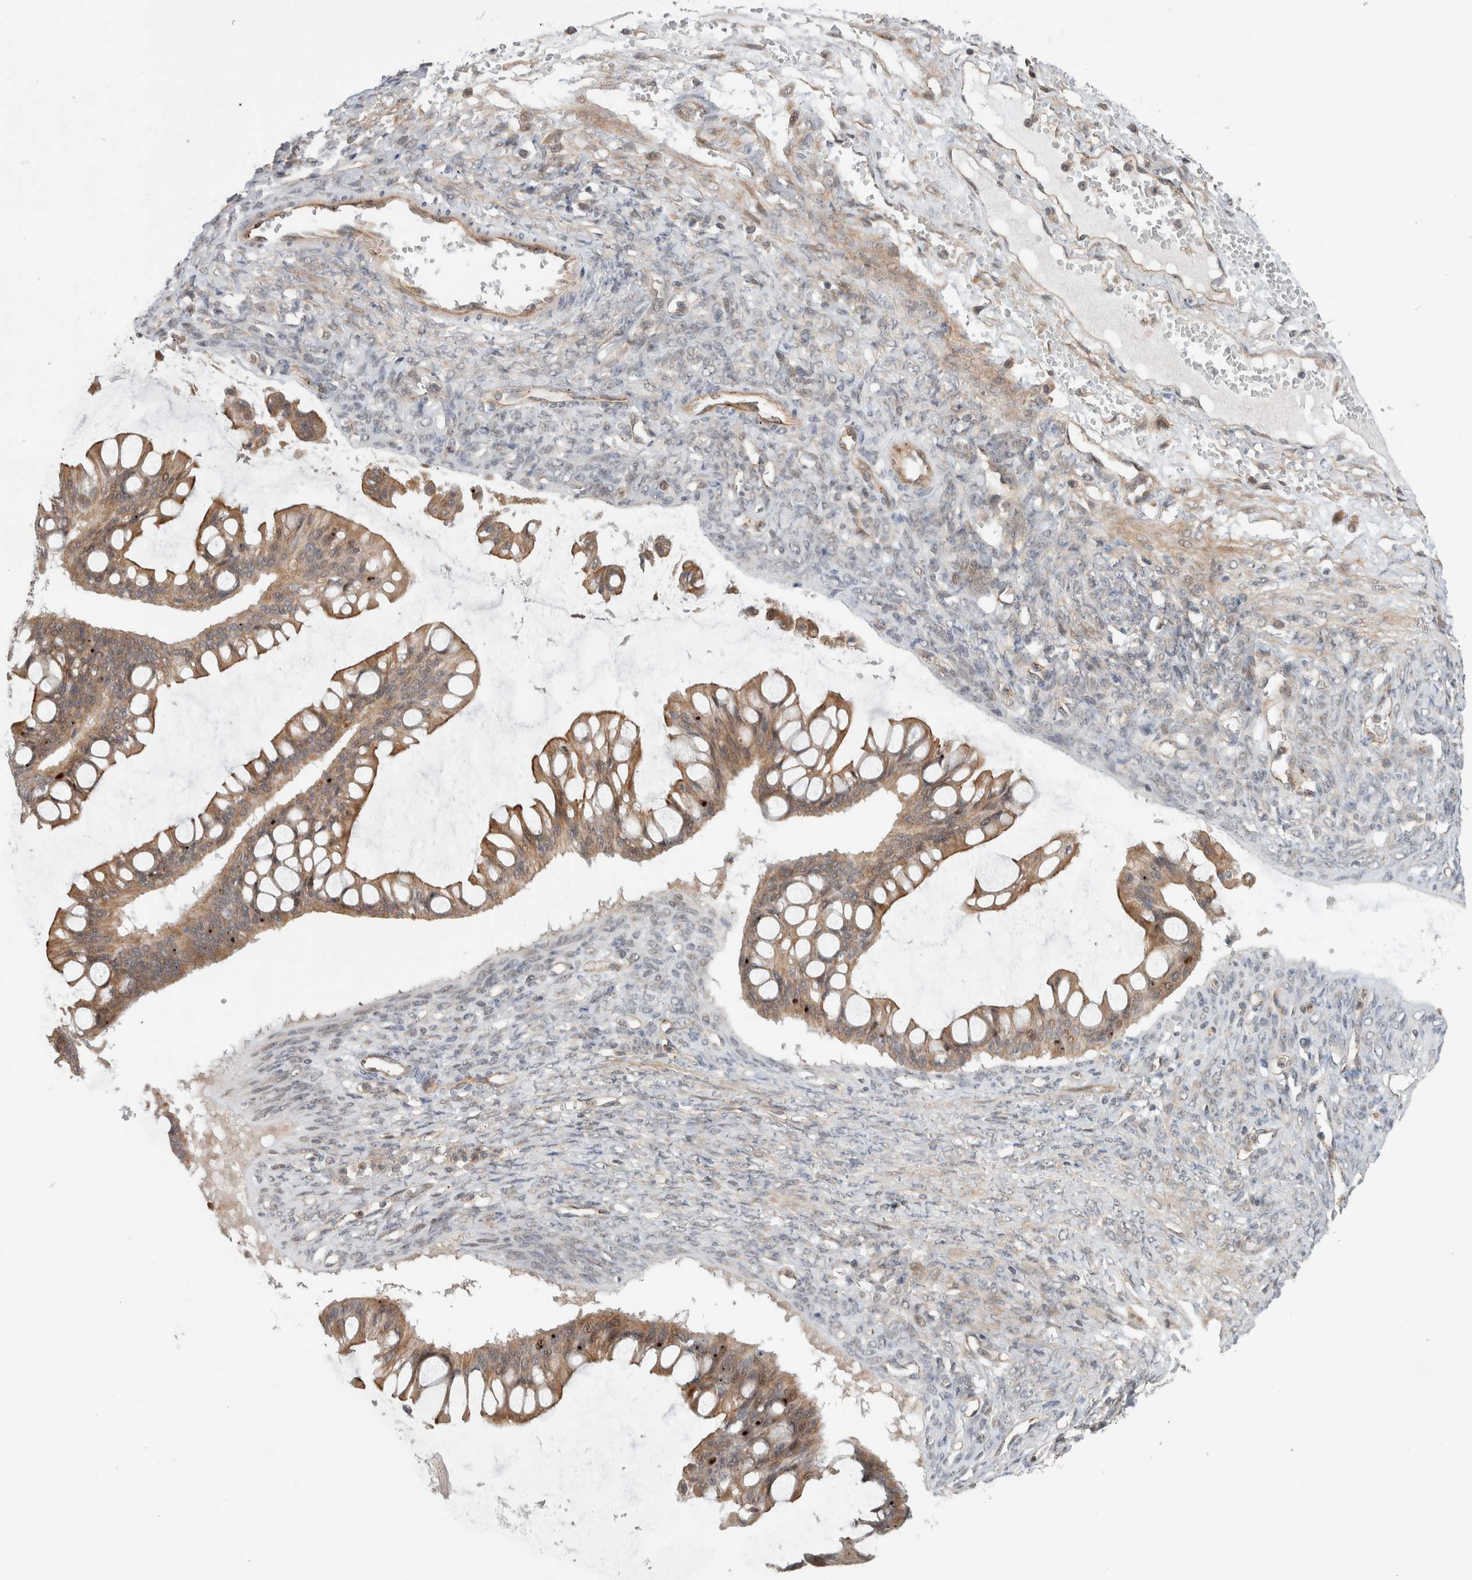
{"staining": {"intensity": "moderate", "quantity": ">75%", "location": "cytoplasmic/membranous"}, "tissue": "ovarian cancer", "cell_type": "Tumor cells", "image_type": "cancer", "snomed": [{"axis": "morphology", "description": "Cystadenocarcinoma, mucinous, NOS"}, {"axis": "topography", "description": "Ovary"}], "caption": "IHC (DAB (3,3'-diaminobenzidine)) staining of ovarian cancer (mucinous cystadenocarcinoma) displays moderate cytoplasmic/membranous protein positivity in approximately >75% of tumor cells. The staining is performed using DAB (3,3'-diaminobenzidine) brown chromogen to label protein expression. The nuclei are counter-stained blue using hematoxylin.", "gene": "DEPTOR", "patient": {"sex": "female", "age": 73}}